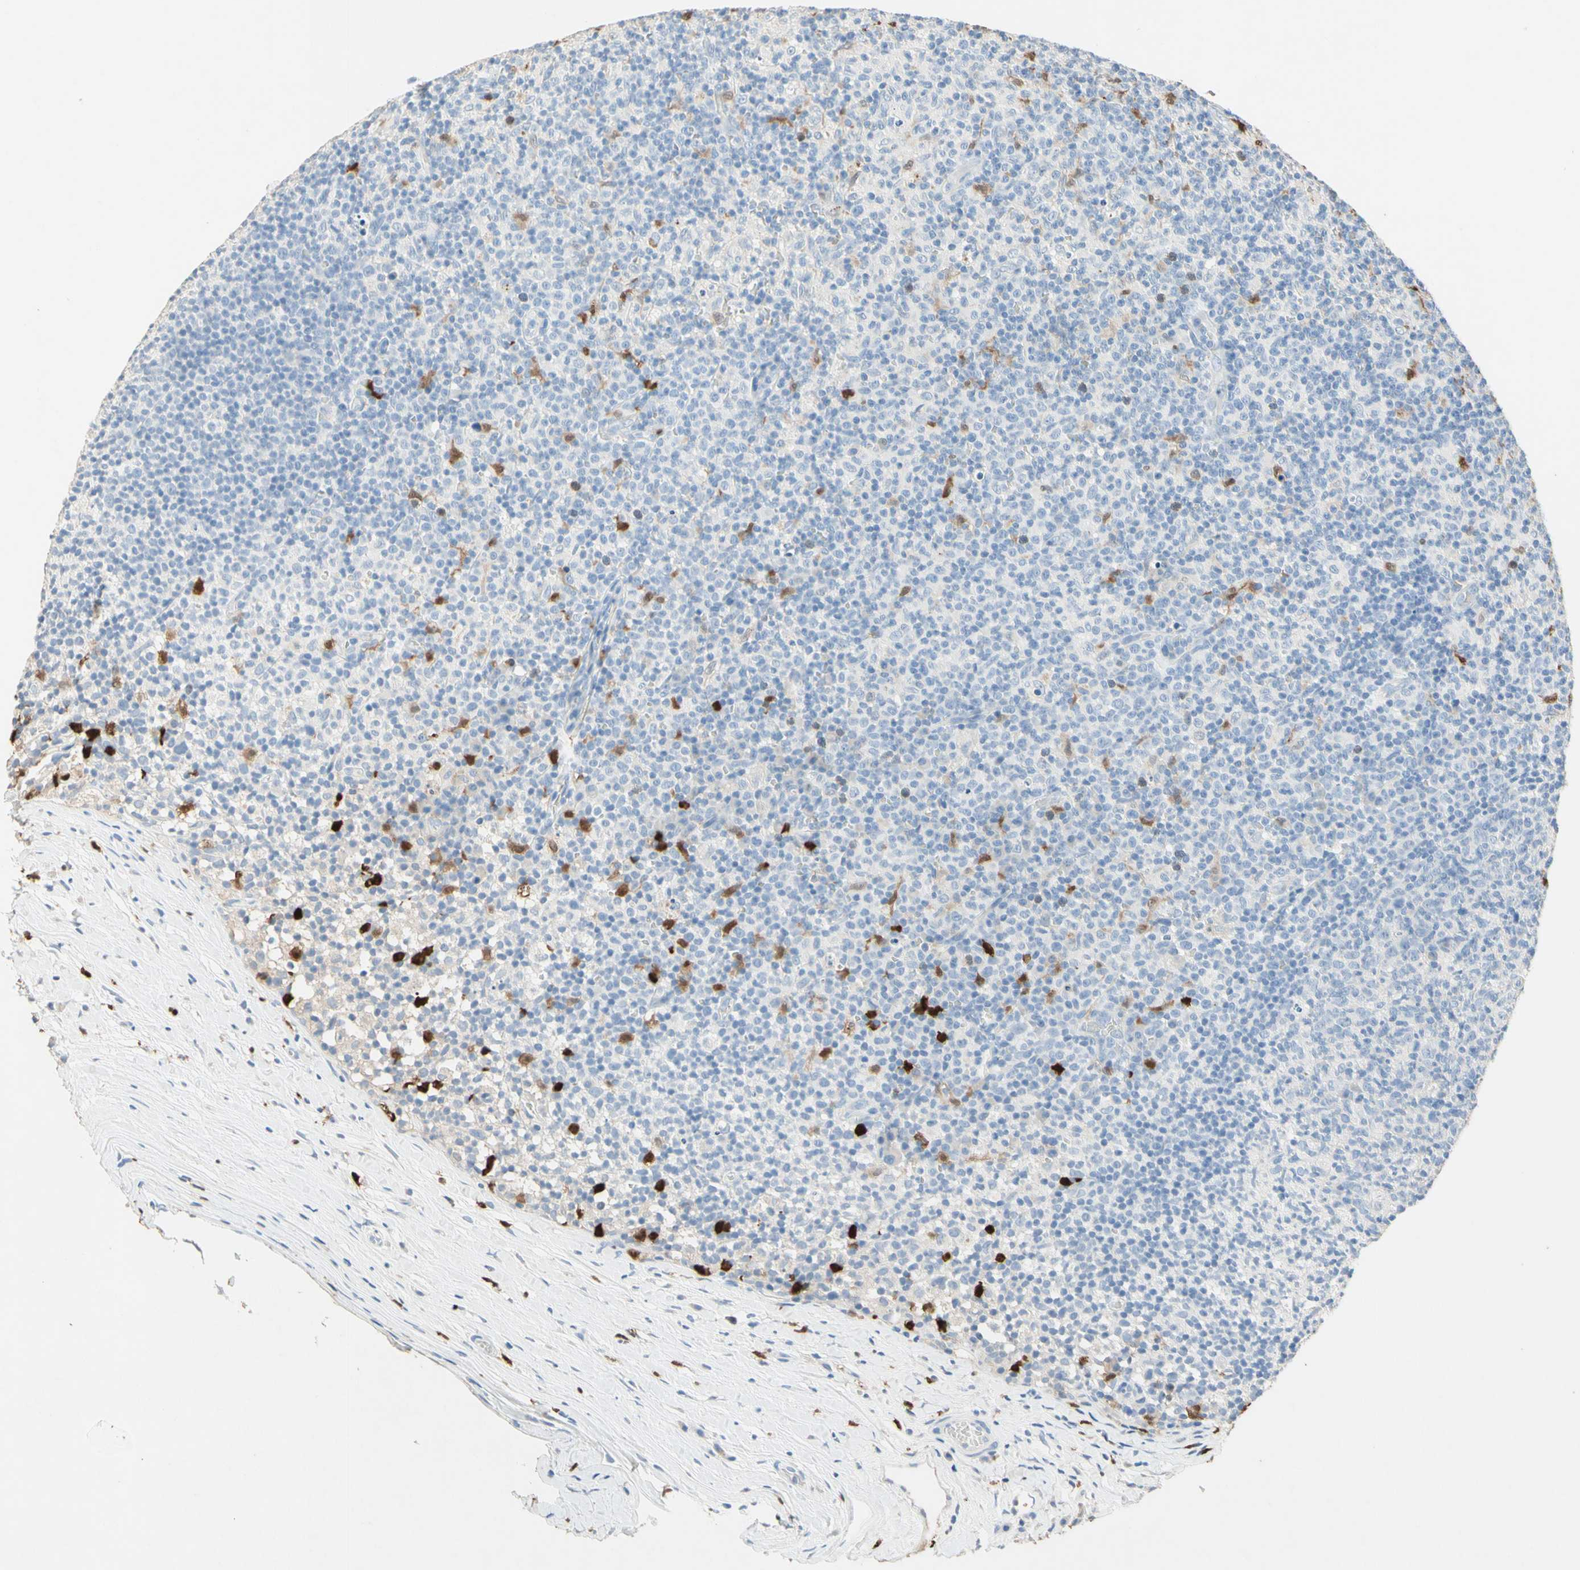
{"staining": {"intensity": "negative", "quantity": "none", "location": "none"}, "tissue": "lymph node", "cell_type": "Germinal center cells", "image_type": "normal", "snomed": [{"axis": "morphology", "description": "Normal tissue, NOS"}, {"axis": "morphology", "description": "Inflammation, NOS"}, {"axis": "topography", "description": "Lymph node"}], "caption": "An IHC photomicrograph of unremarkable lymph node is shown. There is no staining in germinal center cells of lymph node.", "gene": "NFKBIZ", "patient": {"sex": "male", "age": 55}}